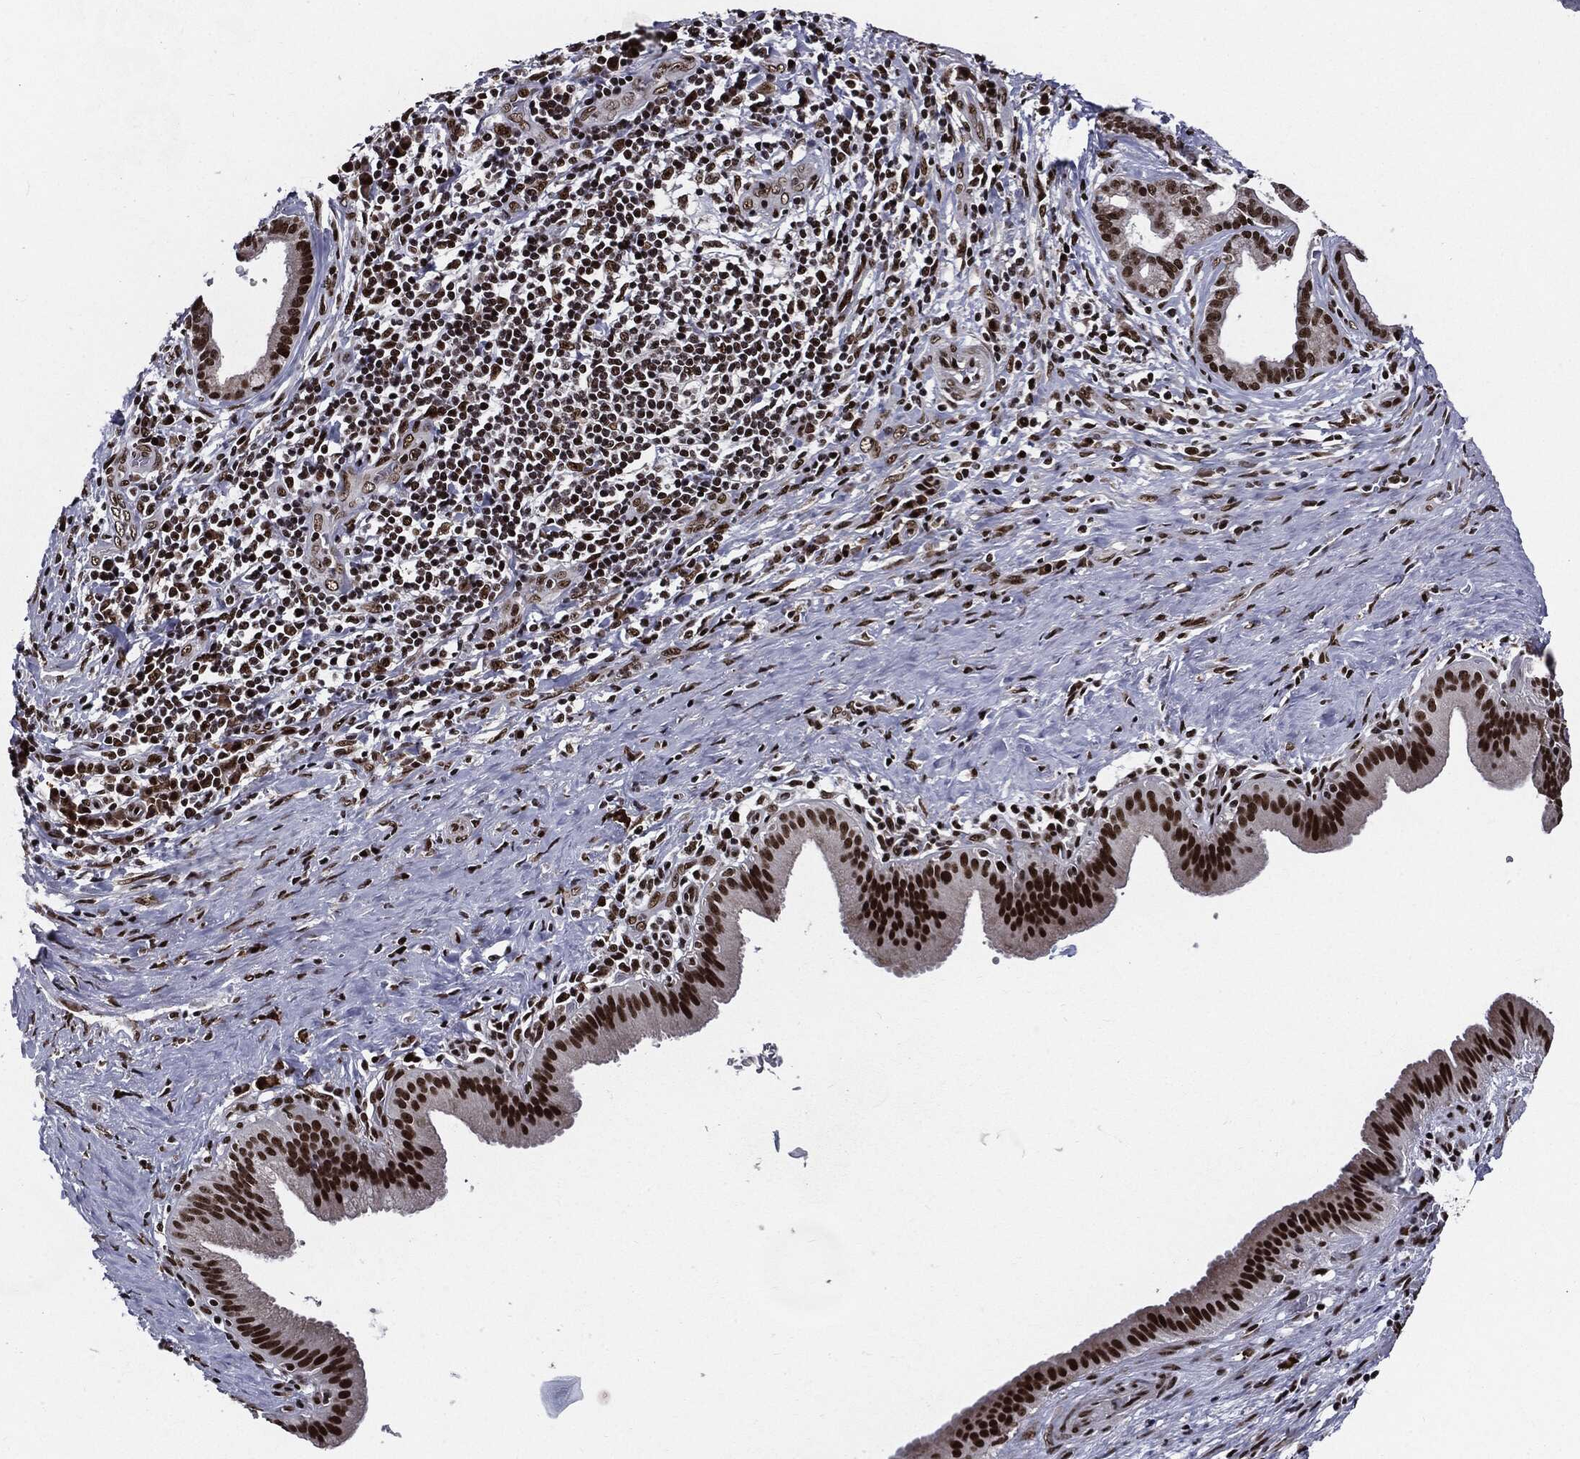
{"staining": {"intensity": "strong", "quantity": ">75%", "location": "nuclear"}, "tissue": "liver cancer", "cell_type": "Tumor cells", "image_type": "cancer", "snomed": [{"axis": "morphology", "description": "Cholangiocarcinoma"}, {"axis": "topography", "description": "Liver"}], "caption": "A high amount of strong nuclear staining is appreciated in about >75% of tumor cells in liver cholangiocarcinoma tissue.", "gene": "ZFP91", "patient": {"sex": "female", "age": 73}}